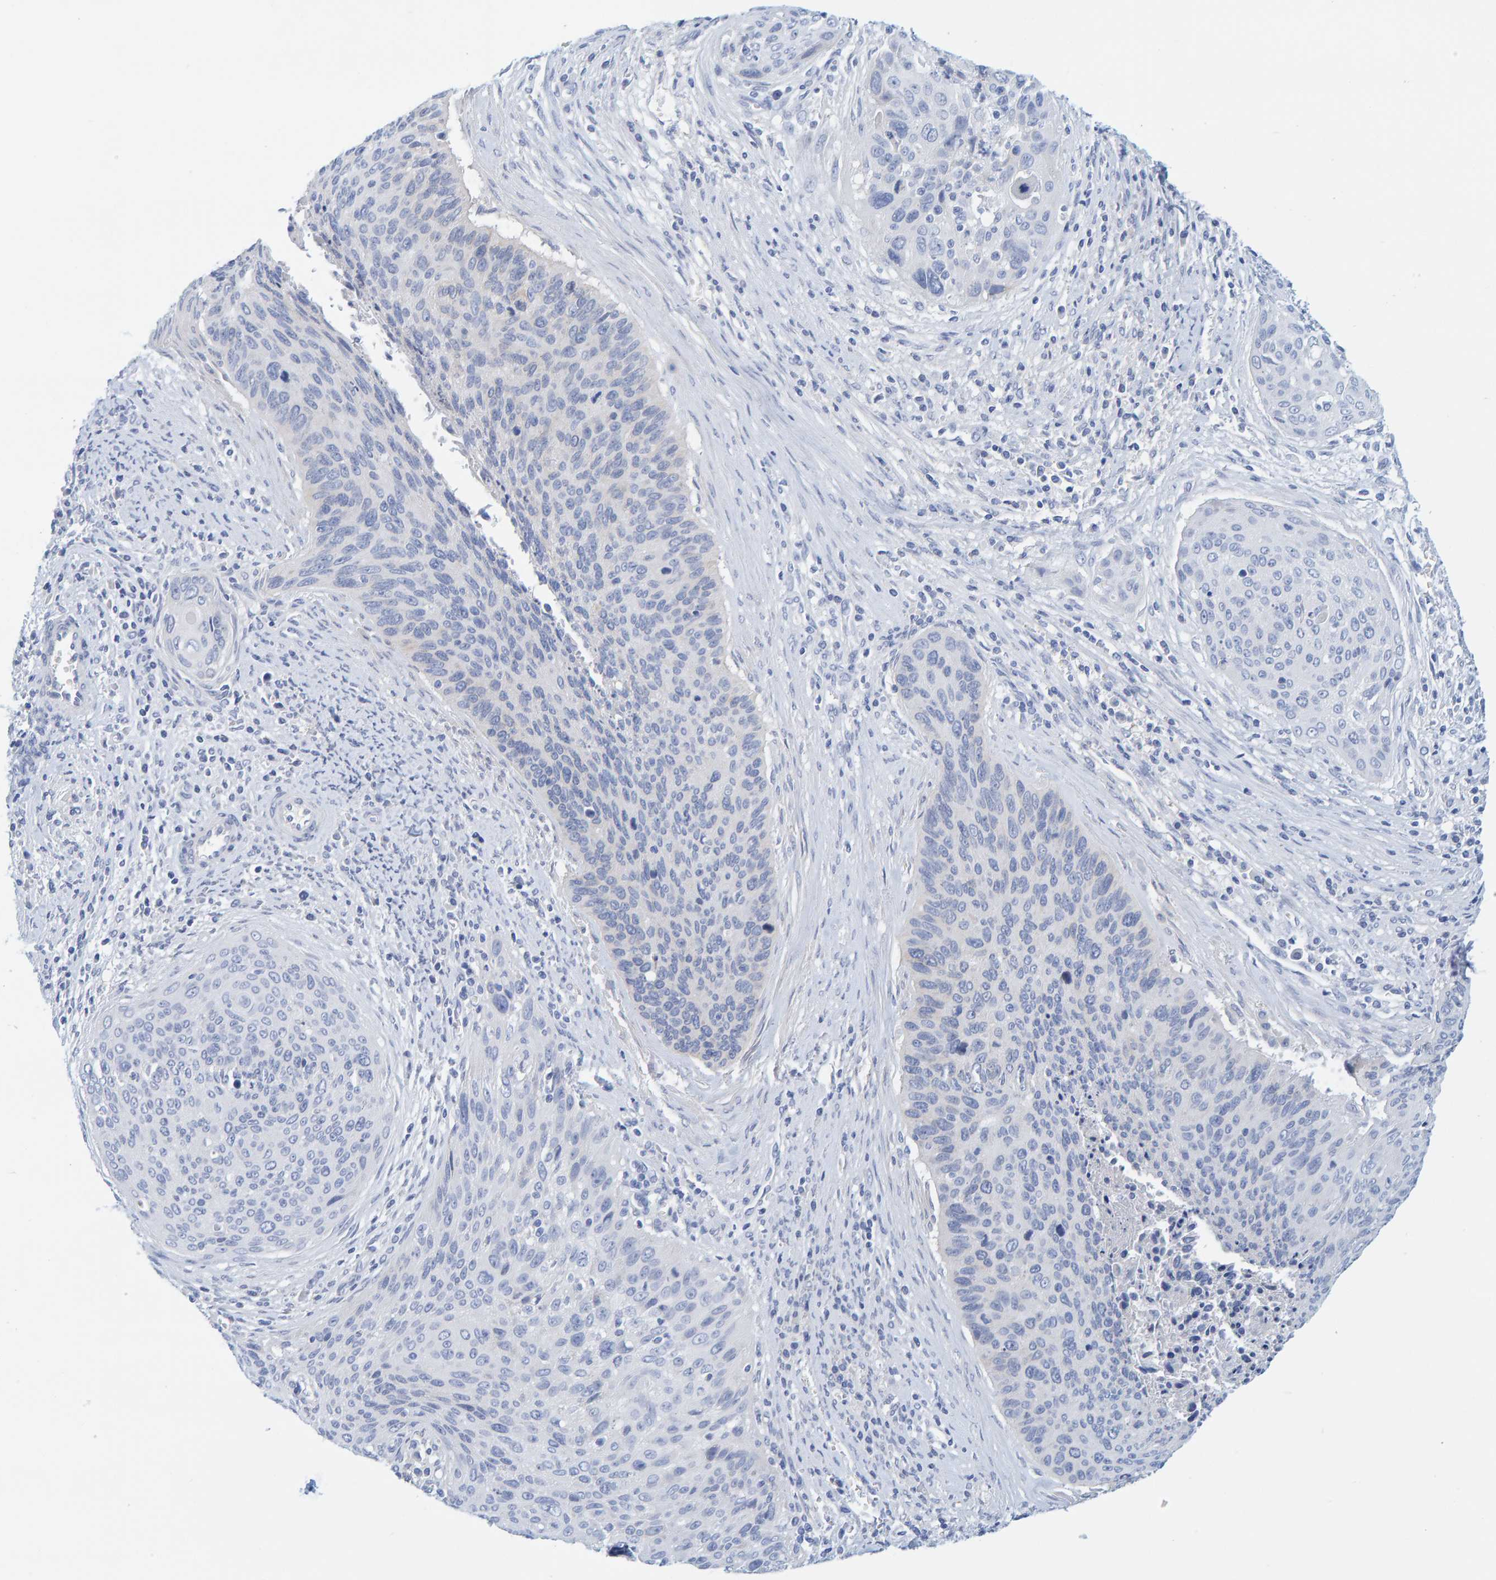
{"staining": {"intensity": "negative", "quantity": "none", "location": "none"}, "tissue": "cervical cancer", "cell_type": "Tumor cells", "image_type": "cancer", "snomed": [{"axis": "morphology", "description": "Squamous cell carcinoma, NOS"}, {"axis": "topography", "description": "Cervix"}], "caption": "This is a image of immunohistochemistry (IHC) staining of cervical squamous cell carcinoma, which shows no expression in tumor cells. (Brightfield microscopy of DAB (3,3'-diaminobenzidine) IHC at high magnification).", "gene": "KLHL11", "patient": {"sex": "female", "age": 55}}